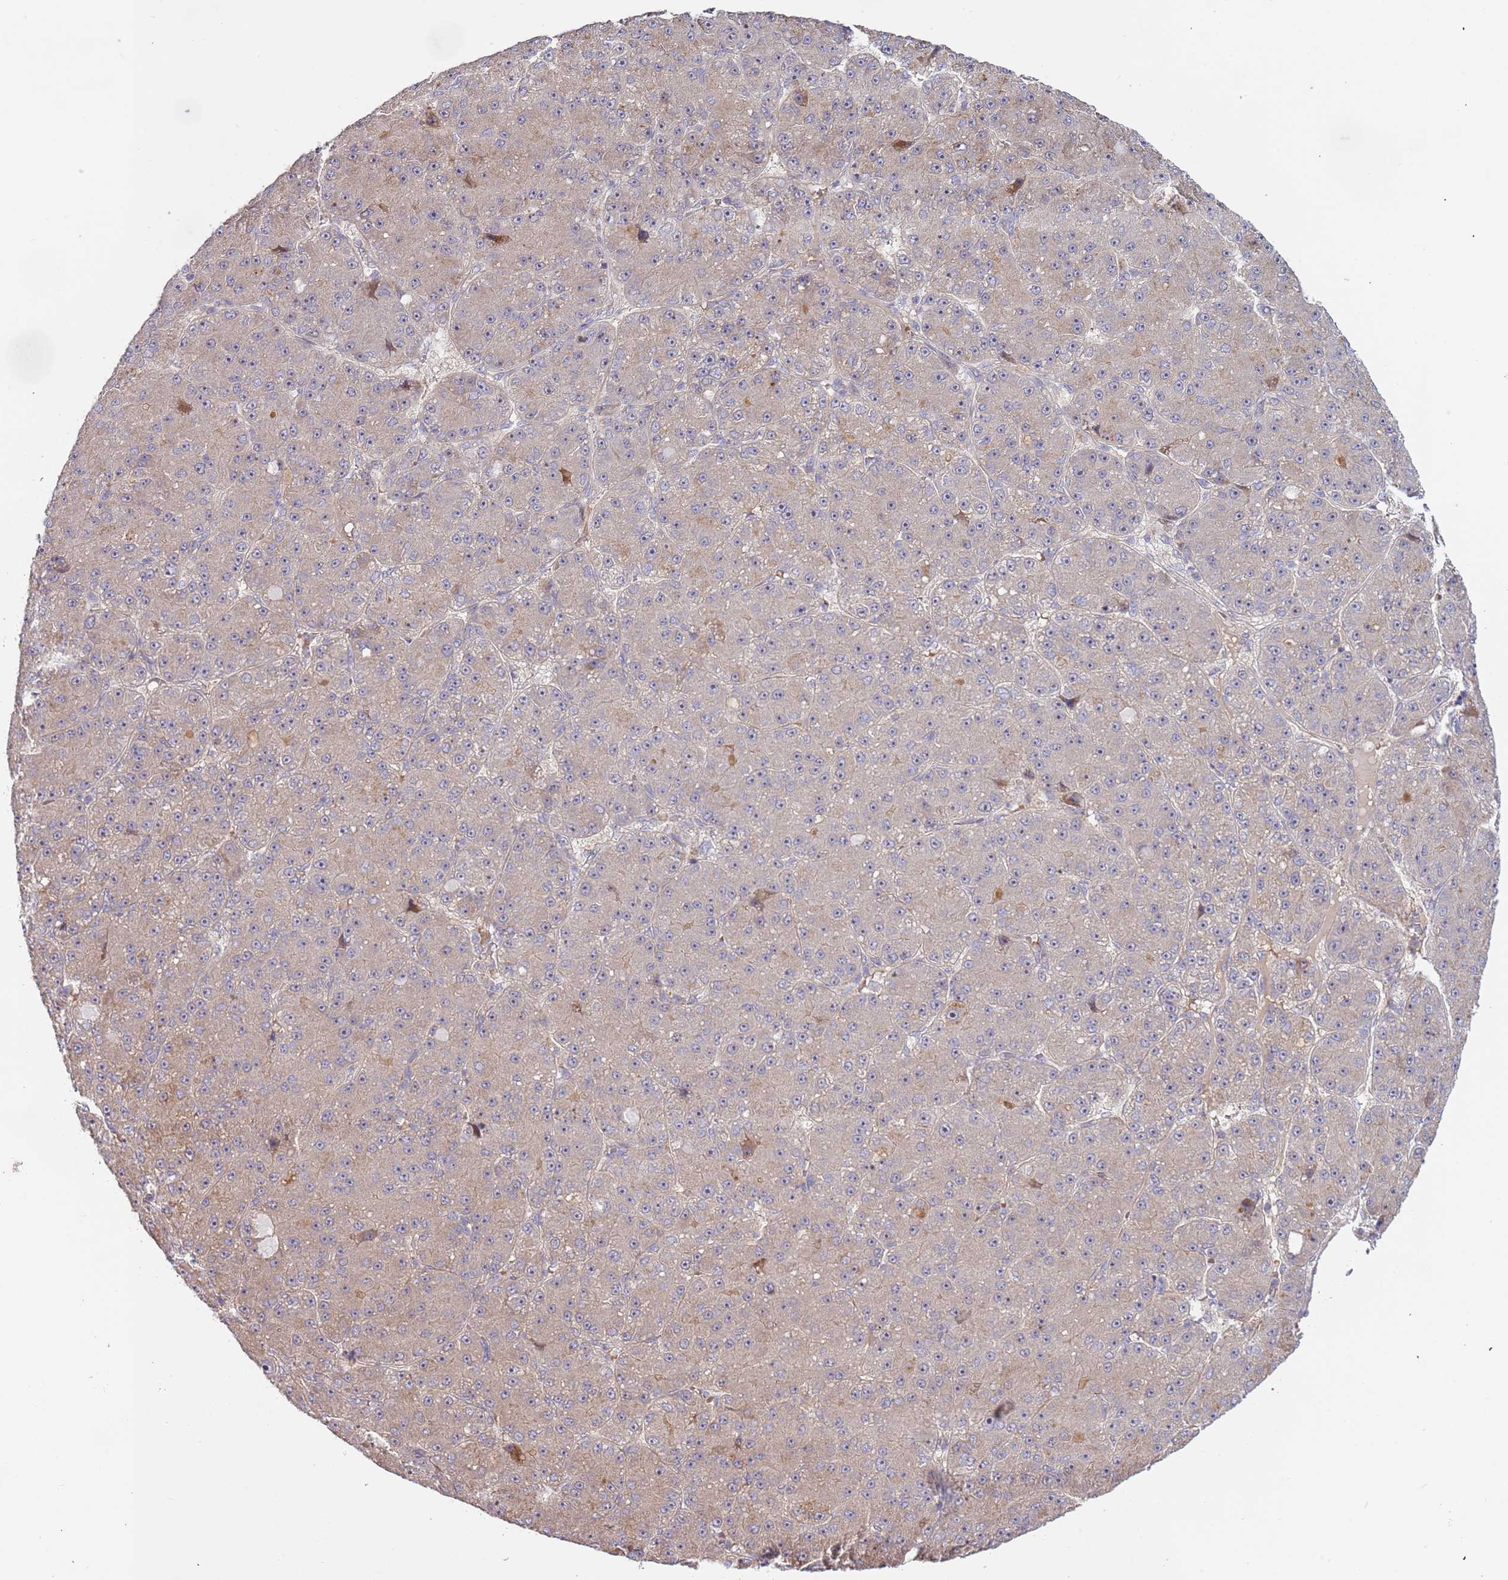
{"staining": {"intensity": "weak", "quantity": "<25%", "location": "cytoplasmic/membranous"}, "tissue": "liver cancer", "cell_type": "Tumor cells", "image_type": "cancer", "snomed": [{"axis": "morphology", "description": "Carcinoma, Hepatocellular, NOS"}, {"axis": "topography", "description": "Liver"}], "caption": "Liver cancer was stained to show a protein in brown. There is no significant staining in tumor cells. (DAB immunohistochemistry (IHC) with hematoxylin counter stain).", "gene": "TRAPPC6B", "patient": {"sex": "male", "age": 67}}